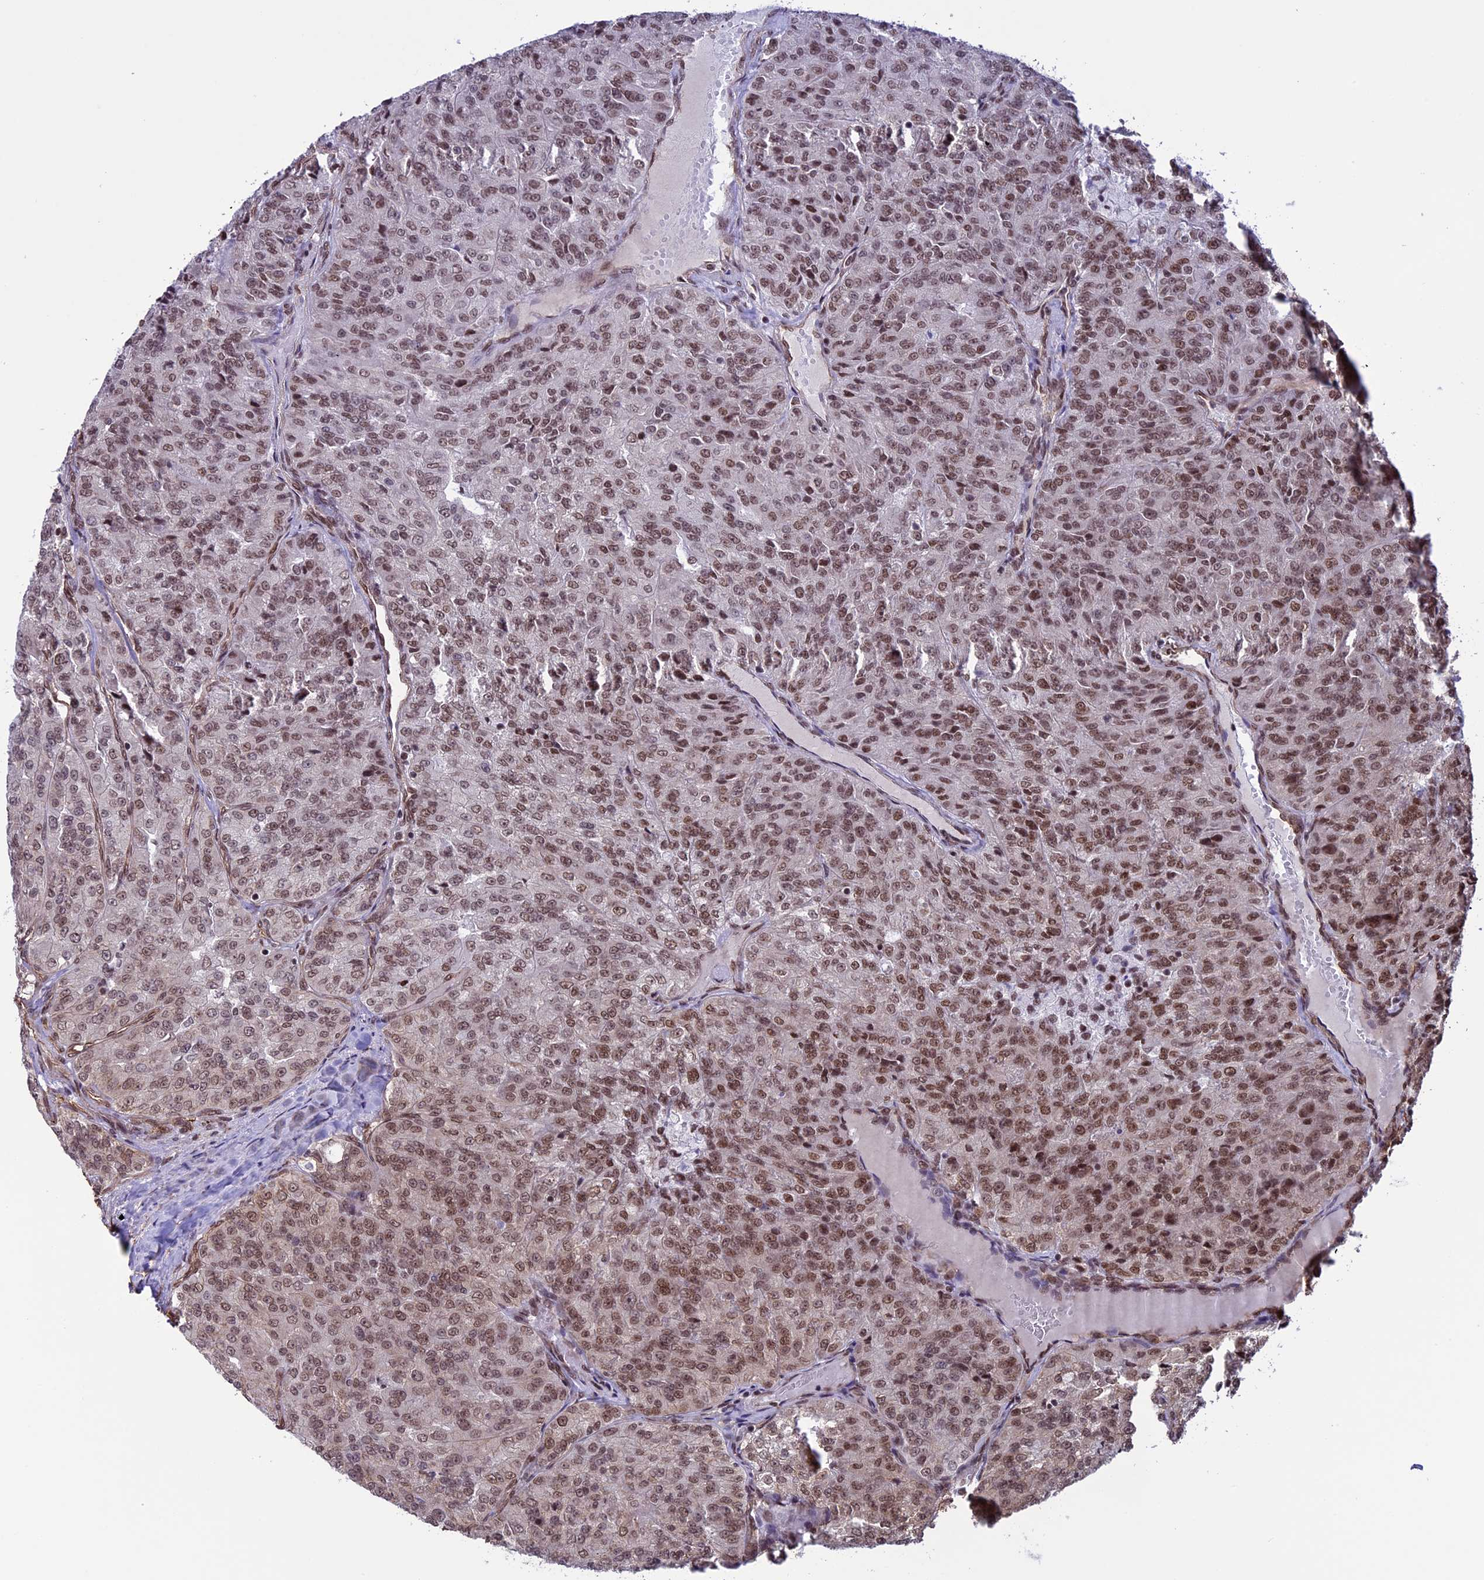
{"staining": {"intensity": "moderate", "quantity": ">75%", "location": "nuclear"}, "tissue": "renal cancer", "cell_type": "Tumor cells", "image_type": "cancer", "snomed": [{"axis": "morphology", "description": "Adenocarcinoma, NOS"}, {"axis": "topography", "description": "Kidney"}], "caption": "Approximately >75% of tumor cells in human renal adenocarcinoma display moderate nuclear protein staining as visualized by brown immunohistochemical staining.", "gene": "MPHOSPH8", "patient": {"sex": "female", "age": 63}}